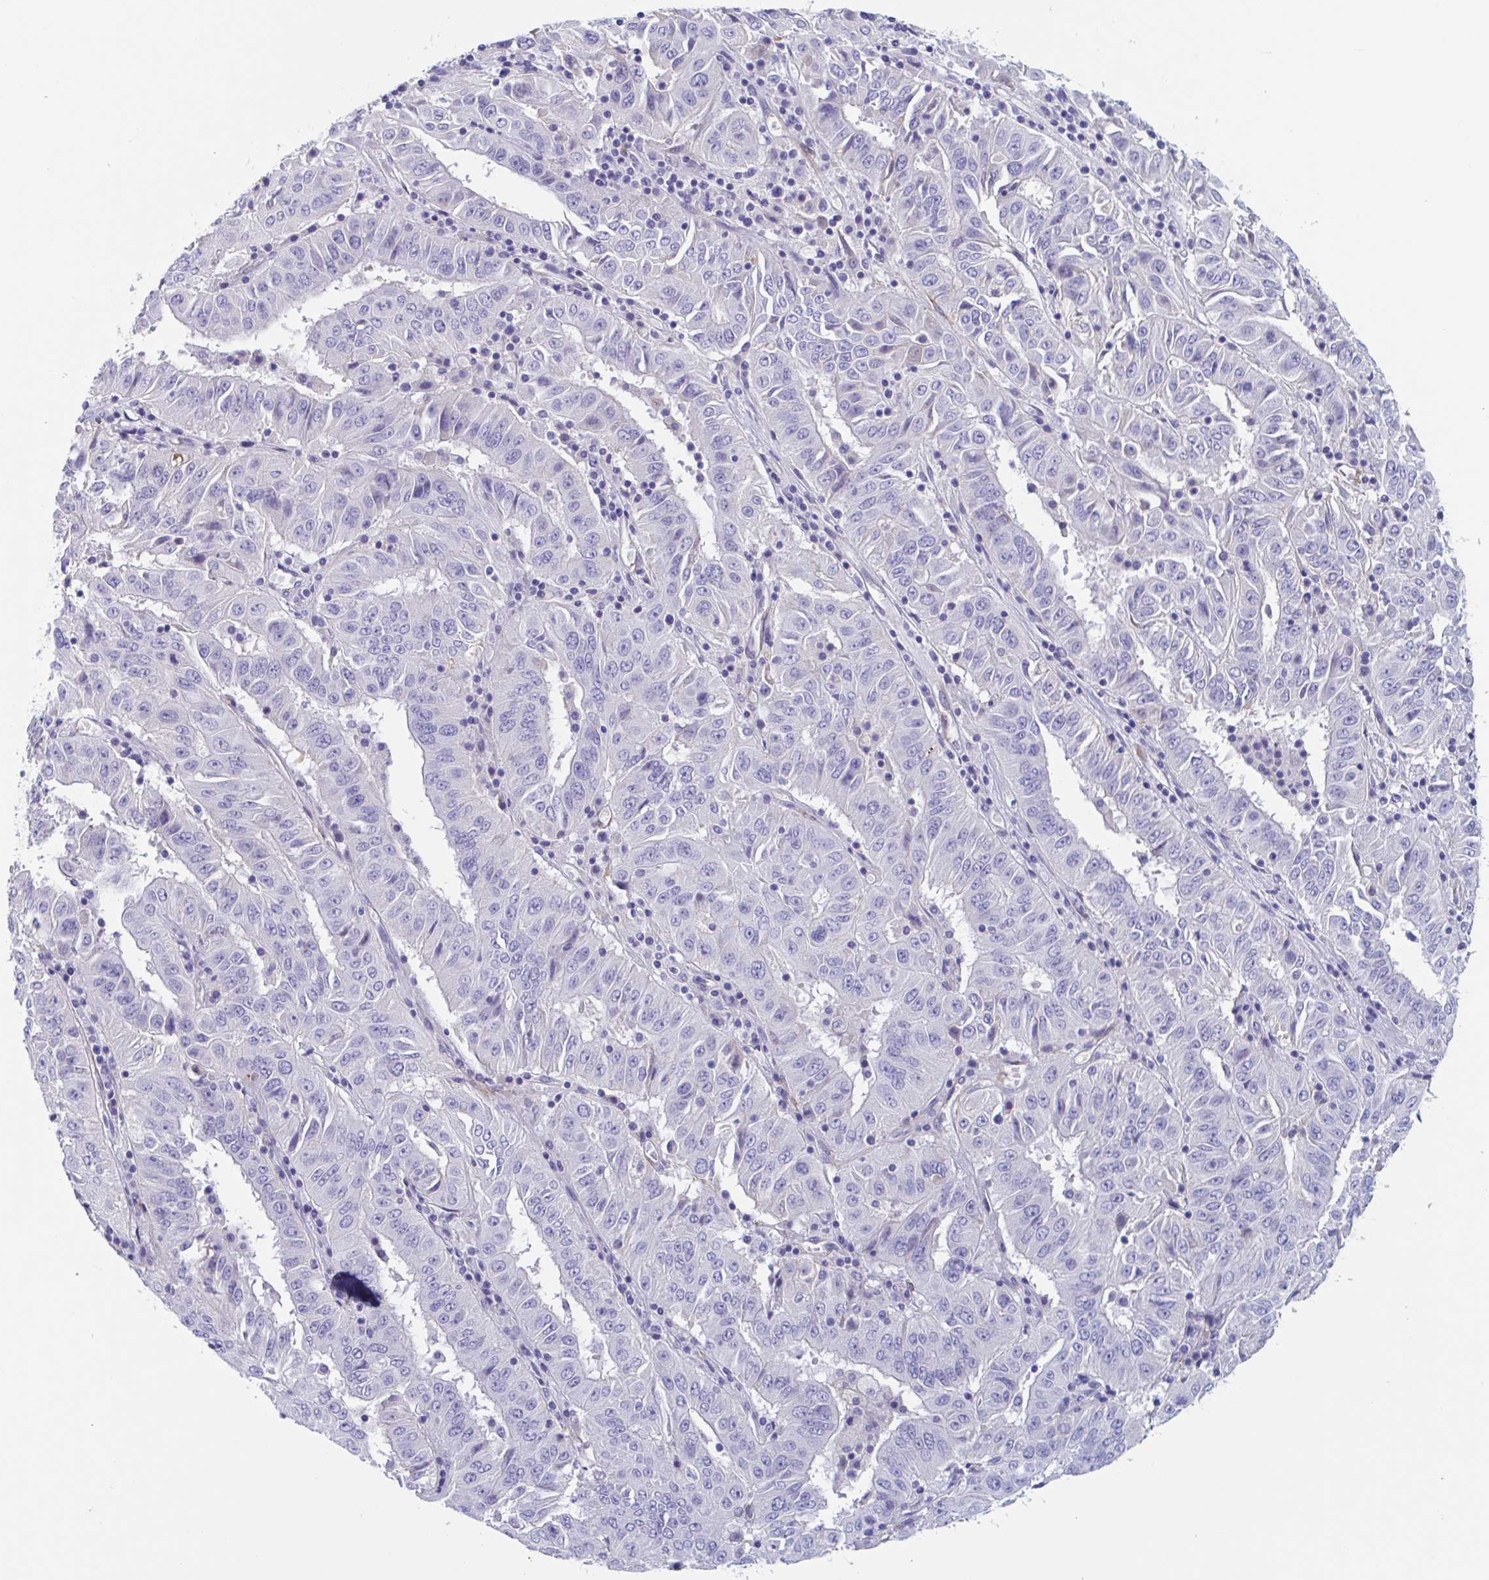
{"staining": {"intensity": "negative", "quantity": "none", "location": "none"}, "tissue": "pancreatic cancer", "cell_type": "Tumor cells", "image_type": "cancer", "snomed": [{"axis": "morphology", "description": "Adenocarcinoma, NOS"}, {"axis": "topography", "description": "Pancreas"}], "caption": "The photomicrograph shows no staining of tumor cells in pancreatic adenocarcinoma.", "gene": "ZNHIT2", "patient": {"sex": "male", "age": 63}}